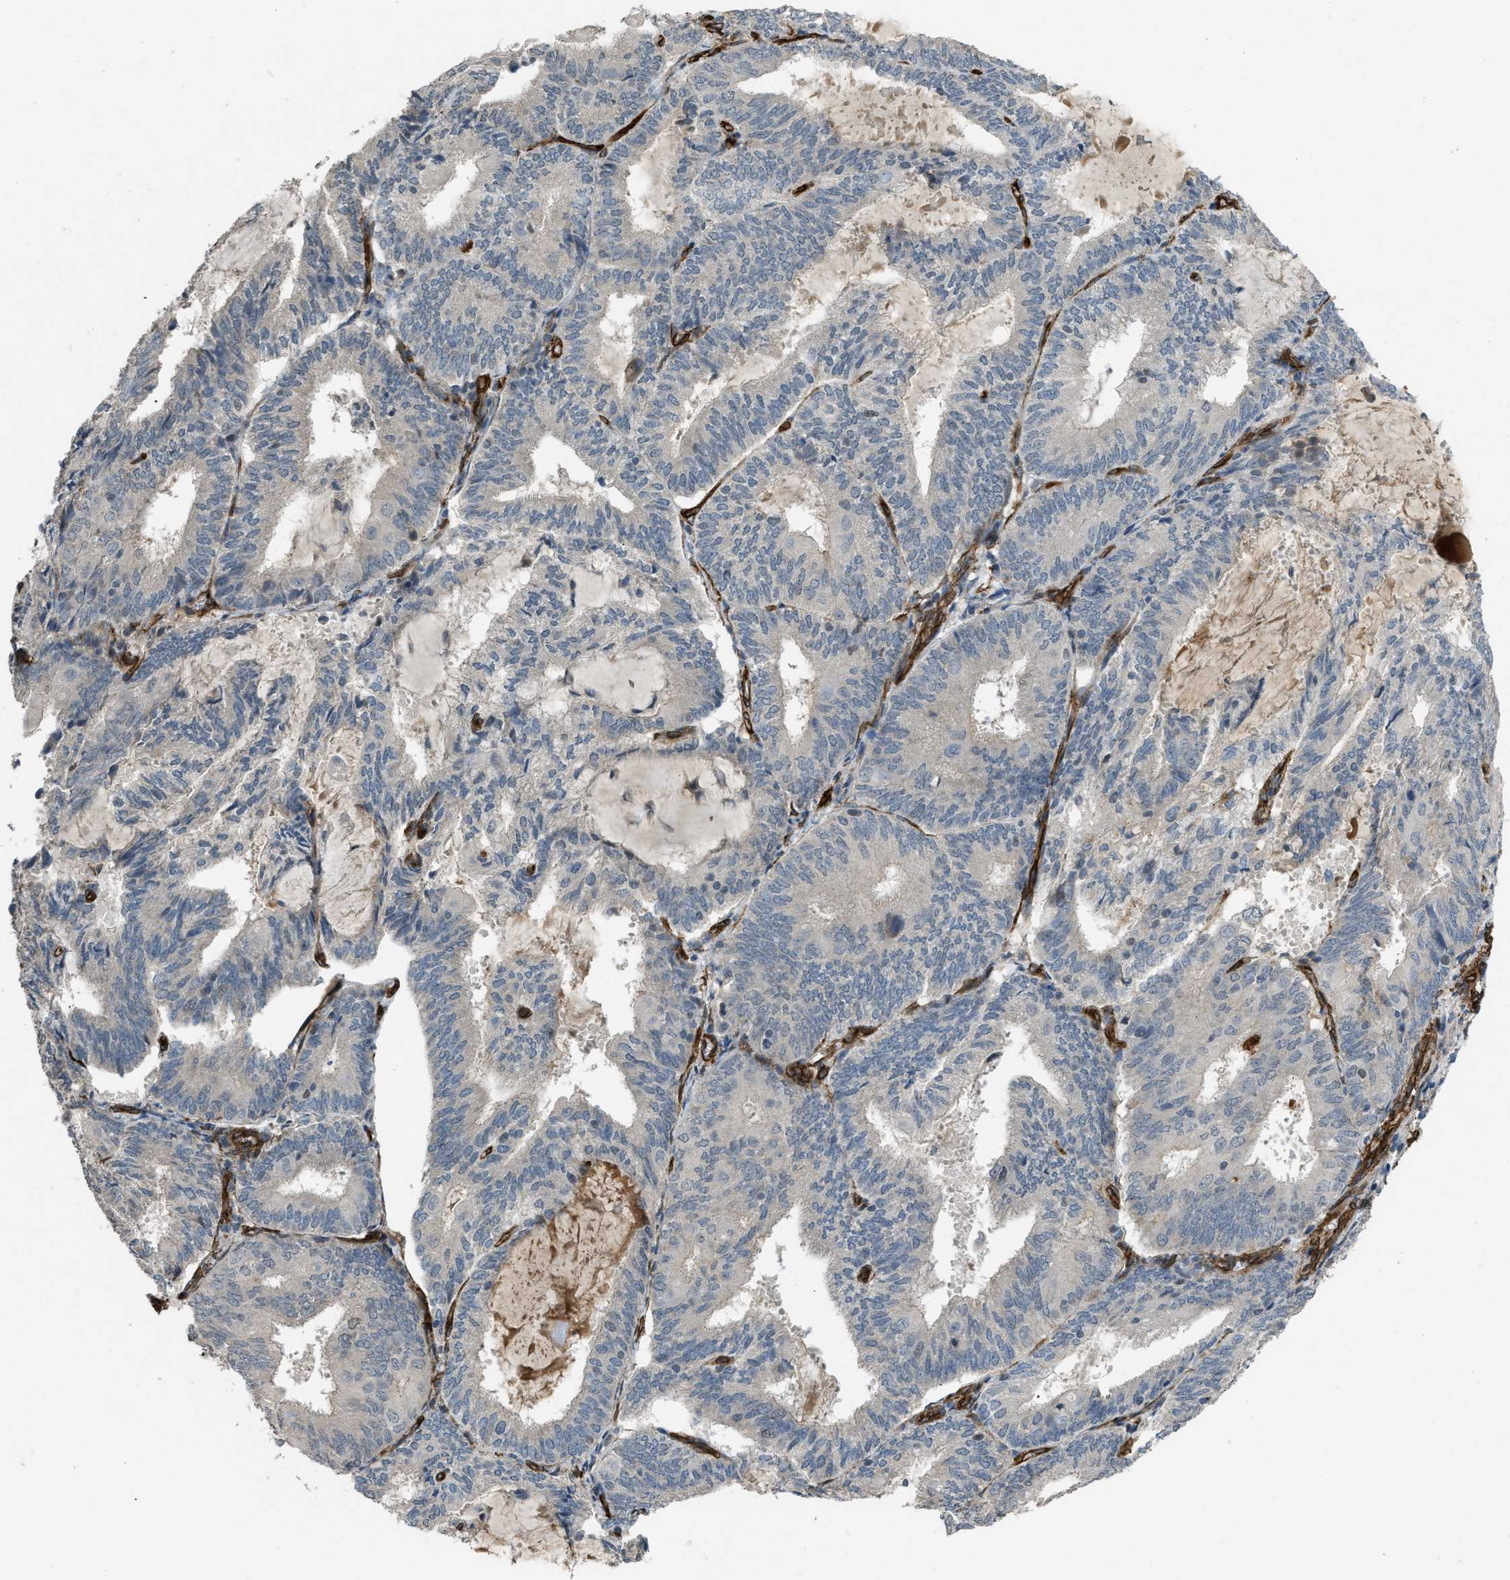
{"staining": {"intensity": "negative", "quantity": "none", "location": "none"}, "tissue": "endometrial cancer", "cell_type": "Tumor cells", "image_type": "cancer", "snomed": [{"axis": "morphology", "description": "Adenocarcinoma, NOS"}, {"axis": "topography", "description": "Endometrium"}], "caption": "Micrograph shows no protein positivity in tumor cells of adenocarcinoma (endometrial) tissue.", "gene": "NMB", "patient": {"sex": "female", "age": 81}}